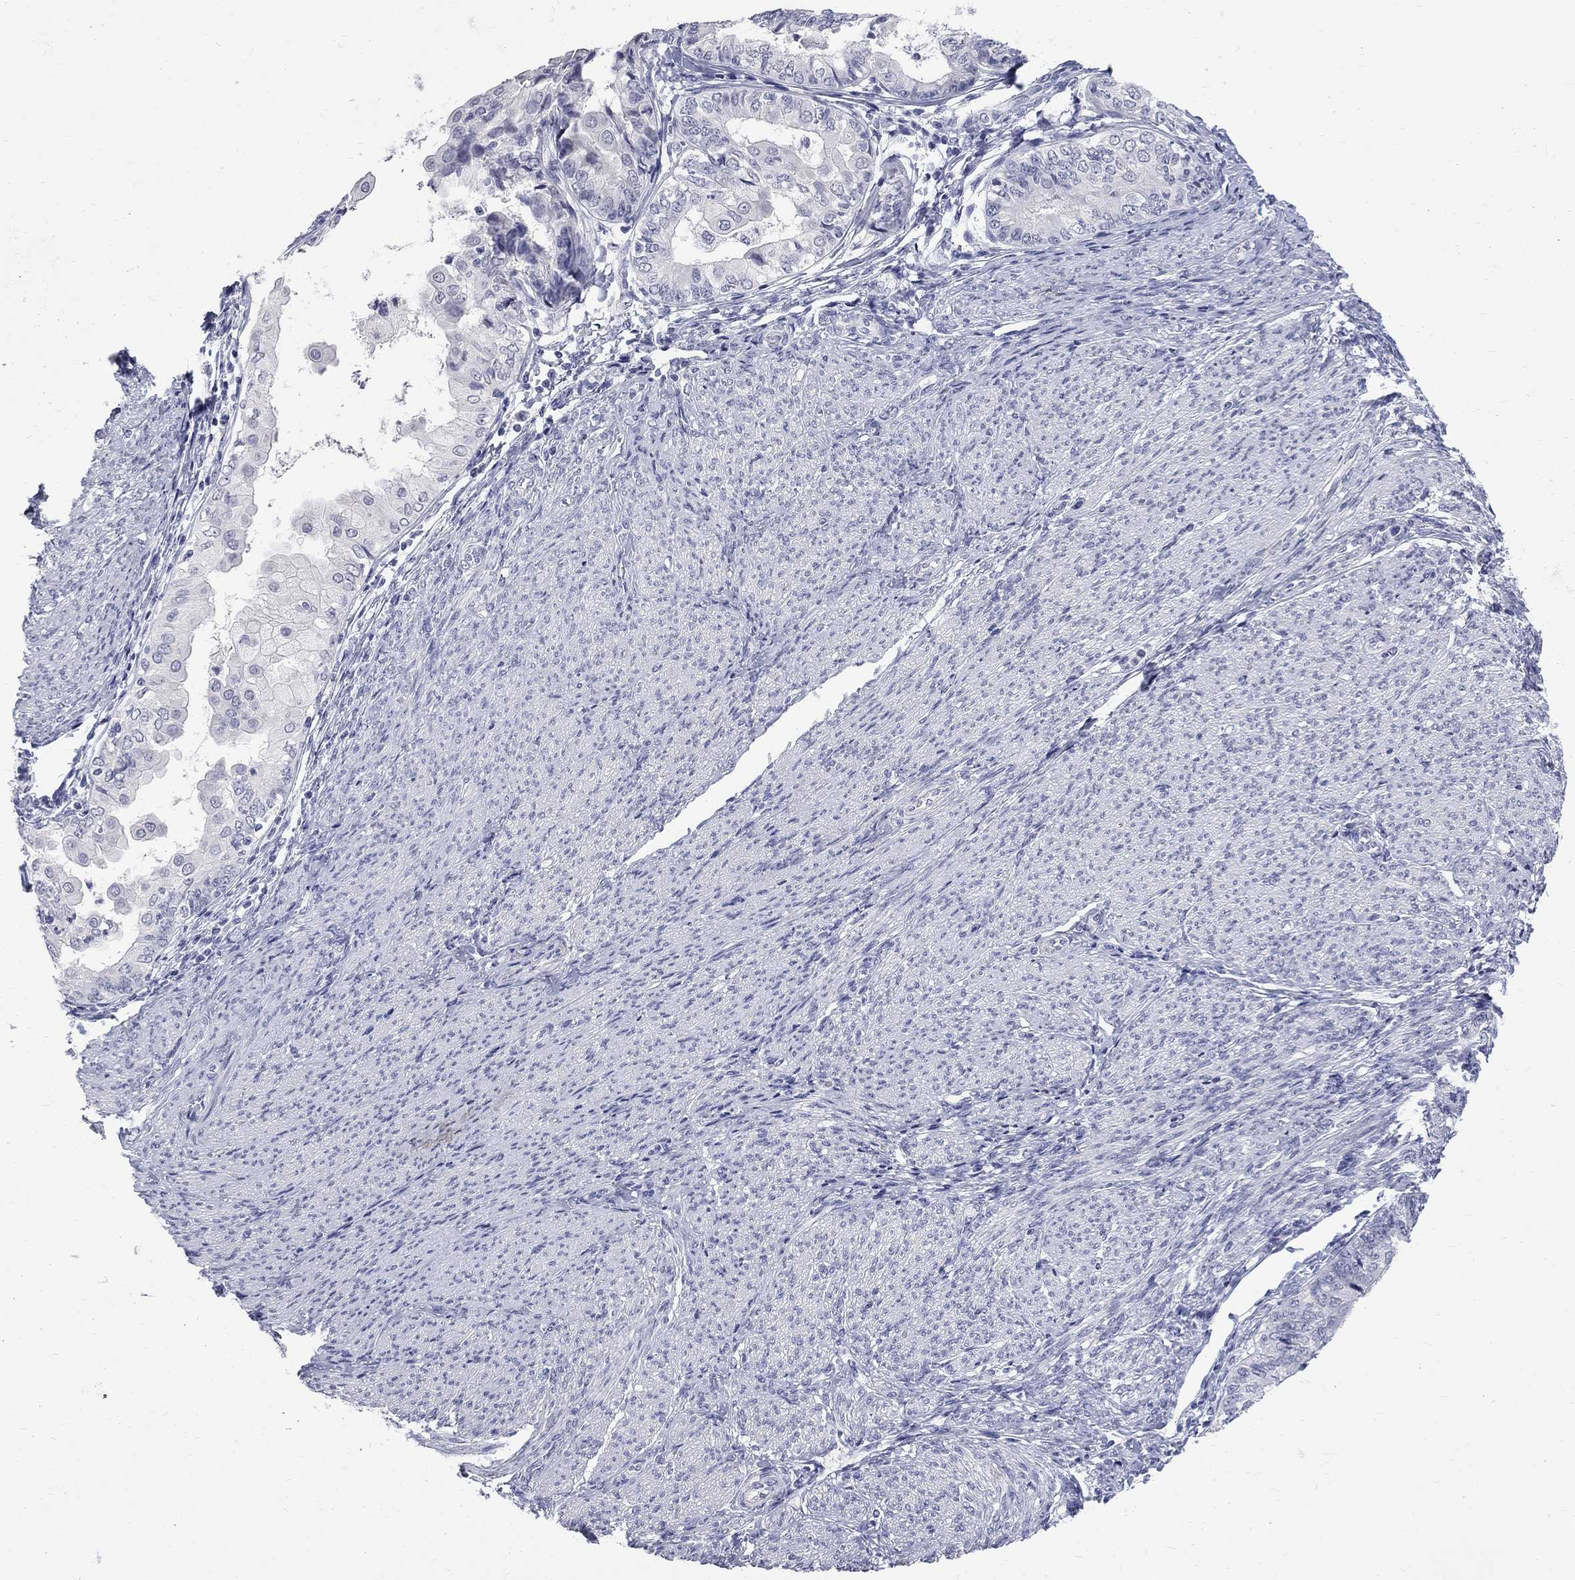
{"staining": {"intensity": "negative", "quantity": "none", "location": "none"}, "tissue": "endometrial cancer", "cell_type": "Tumor cells", "image_type": "cancer", "snomed": [{"axis": "morphology", "description": "Adenocarcinoma, NOS"}, {"axis": "topography", "description": "Endometrium"}], "caption": "The histopathology image reveals no significant positivity in tumor cells of endometrial adenocarcinoma. (DAB immunohistochemistry visualized using brightfield microscopy, high magnification).", "gene": "CTNND2", "patient": {"sex": "female", "age": 68}}